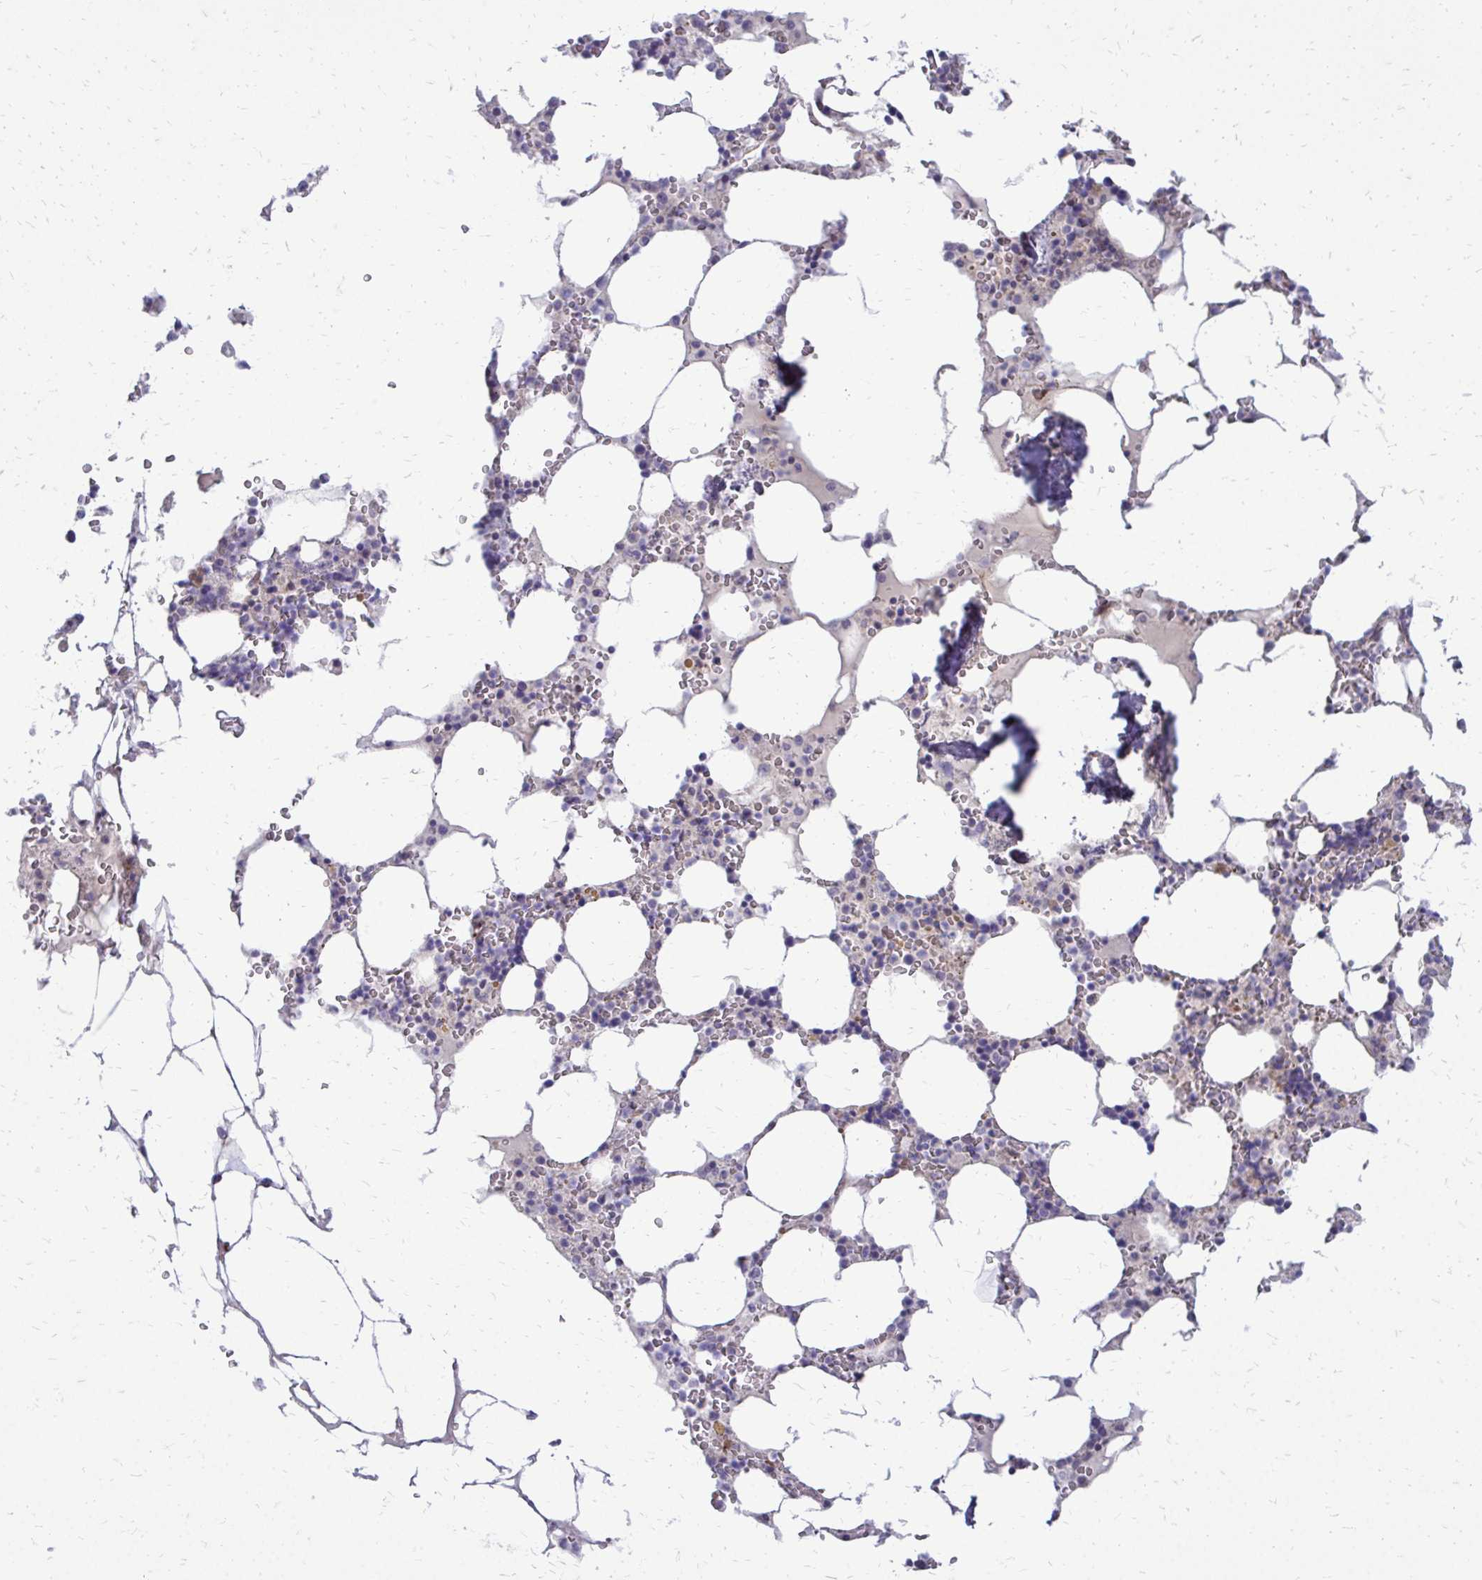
{"staining": {"intensity": "negative", "quantity": "none", "location": "none"}, "tissue": "bone marrow", "cell_type": "Hematopoietic cells", "image_type": "normal", "snomed": [{"axis": "morphology", "description": "Normal tissue, NOS"}, {"axis": "topography", "description": "Bone marrow"}], "caption": "IHC histopathology image of unremarkable human bone marrow stained for a protein (brown), which shows no staining in hematopoietic cells.", "gene": "PPDPFL", "patient": {"sex": "male", "age": 64}}